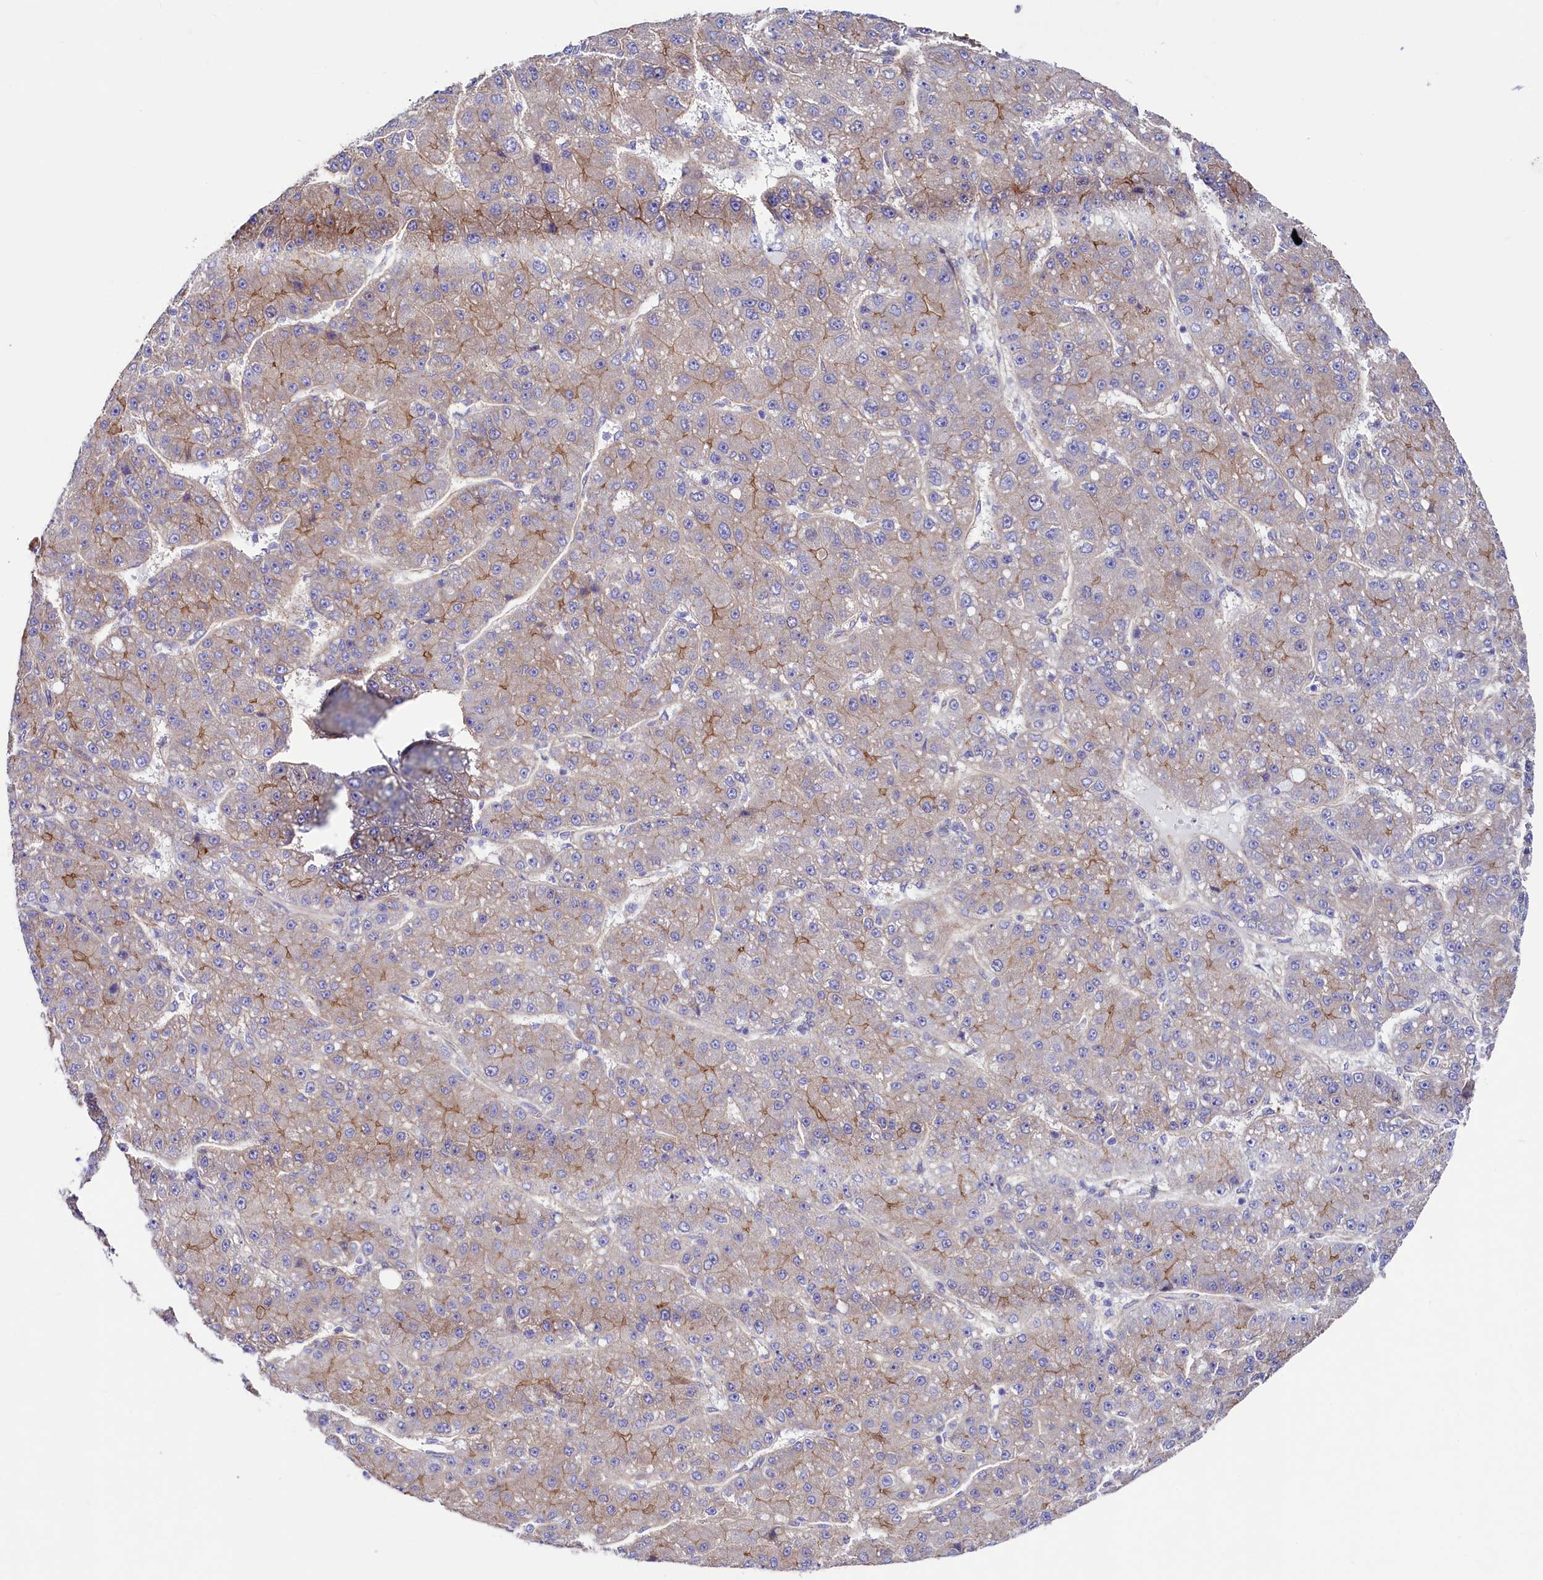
{"staining": {"intensity": "moderate", "quantity": "<25%", "location": "cytoplasmic/membranous"}, "tissue": "liver cancer", "cell_type": "Tumor cells", "image_type": "cancer", "snomed": [{"axis": "morphology", "description": "Carcinoma, Hepatocellular, NOS"}, {"axis": "topography", "description": "Liver"}], "caption": "Moderate cytoplasmic/membranous positivity for a protein is identified in about <25% of tumor cells of hepatocellular carcinoma (liver) using immunohistochemistry.", "gene": "SLF1", "patient": {"sex": "male", "age": 67}}